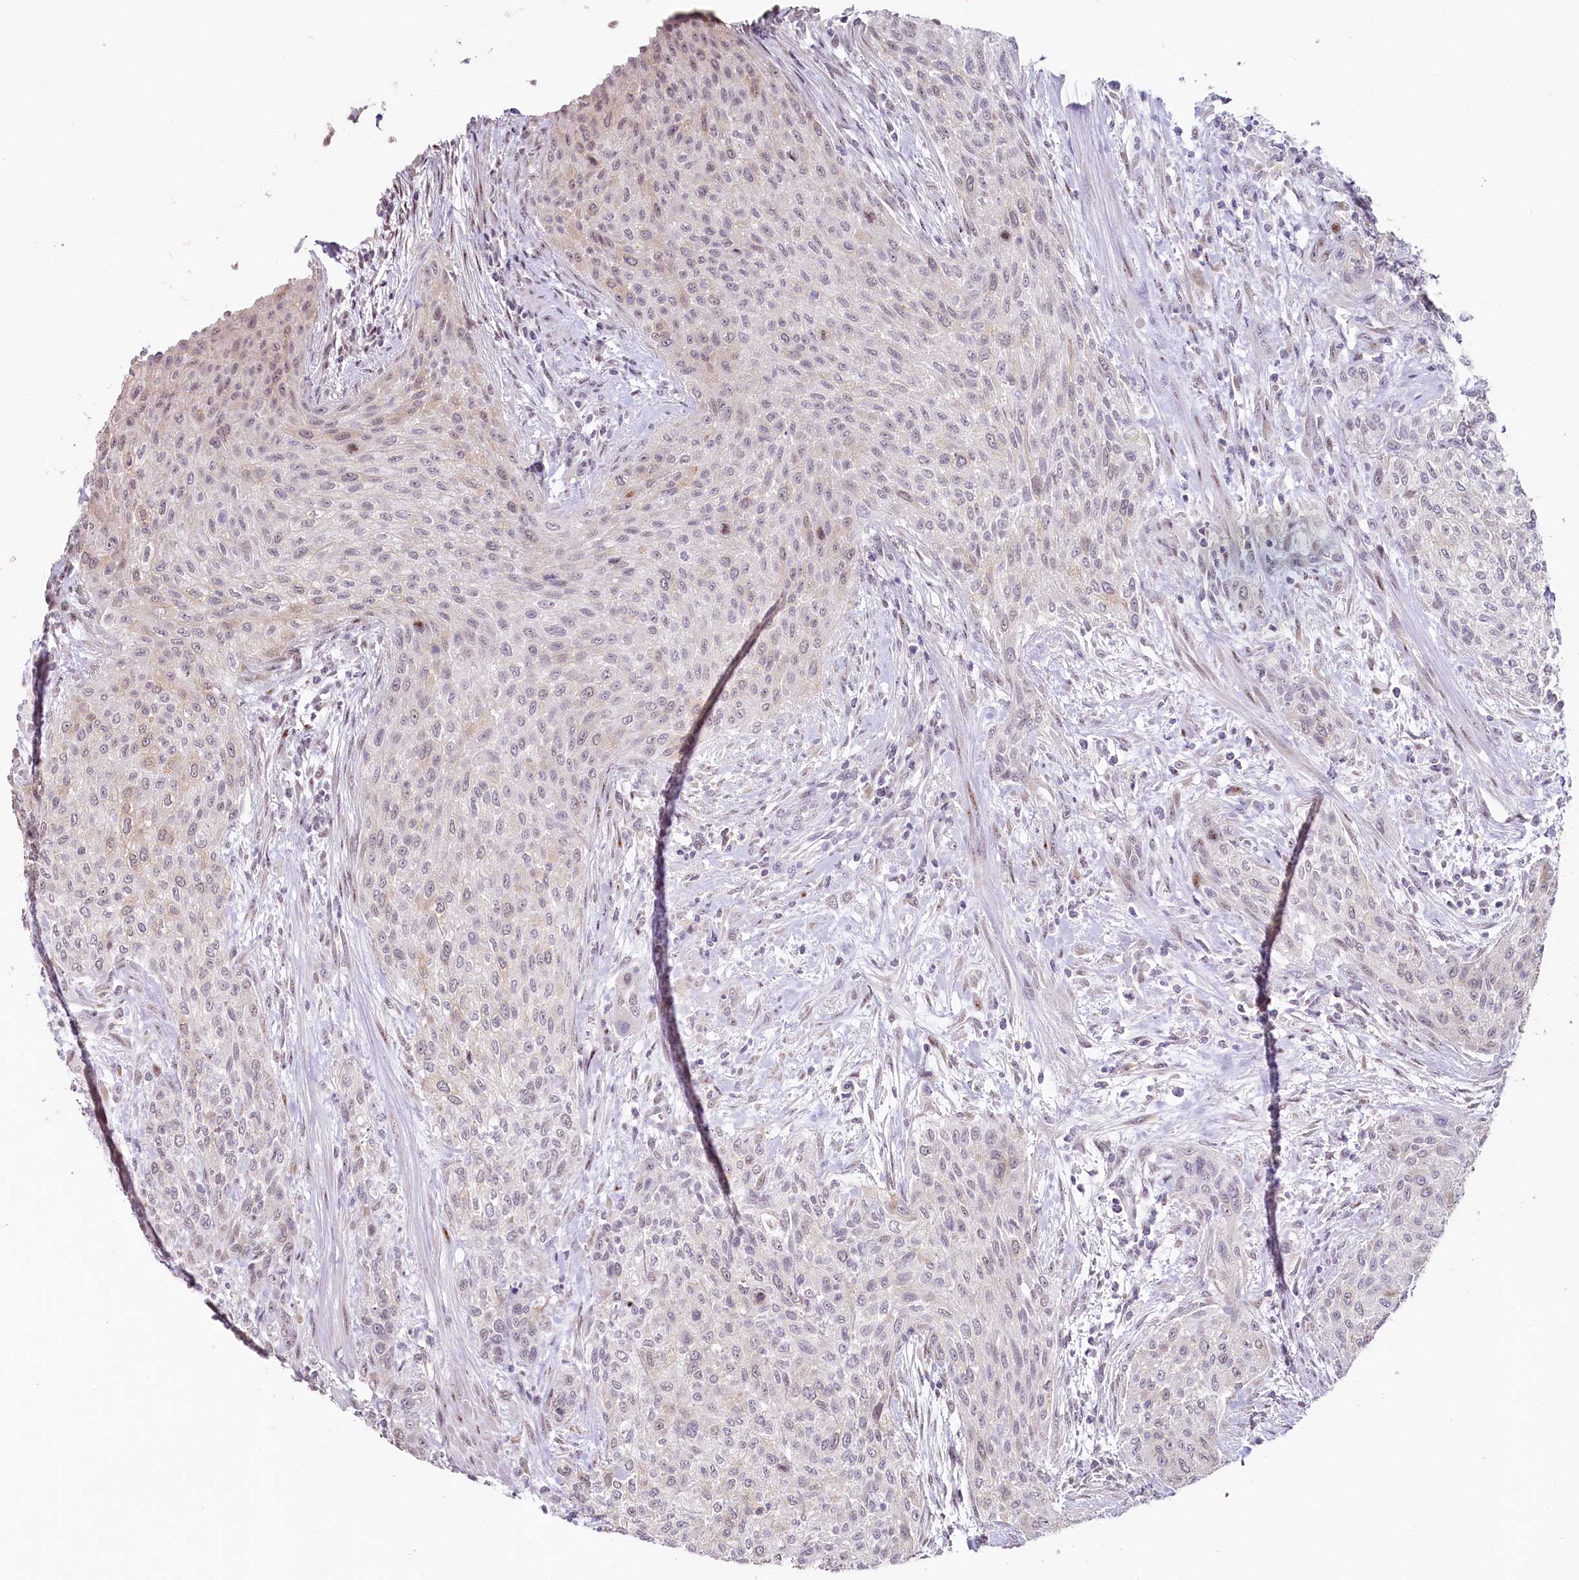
{"staining": {"intensity": "weak", "quantity": "25%-75%", "location": "cytoplasmic/membranous,nuclear"}, "tissue": "urothelial cancer", "cell_type": "Tumor cells", "image_type": "cancer", "snomed": [{"axis": "morphology", "description": "Normal tissue, NOS"}, {"axis": "morphology", "description": "Urothelial carcinoma, NOS"}, {"axis": "topography", "description": "Urinary bladder"}, {"axis": "topography", "description": "Peripheral nerve tissue"}], "caption": "Transitional cell carcinoma was stained to show a protein in brown. There is low levels of weak cytoplasmic/membranous and nuclear expression in approximately 25%-75% of tumor cells. Nuclei are stained in blue.", "gene": "HPD", "patient": {"sex": "male", "age": 35}}